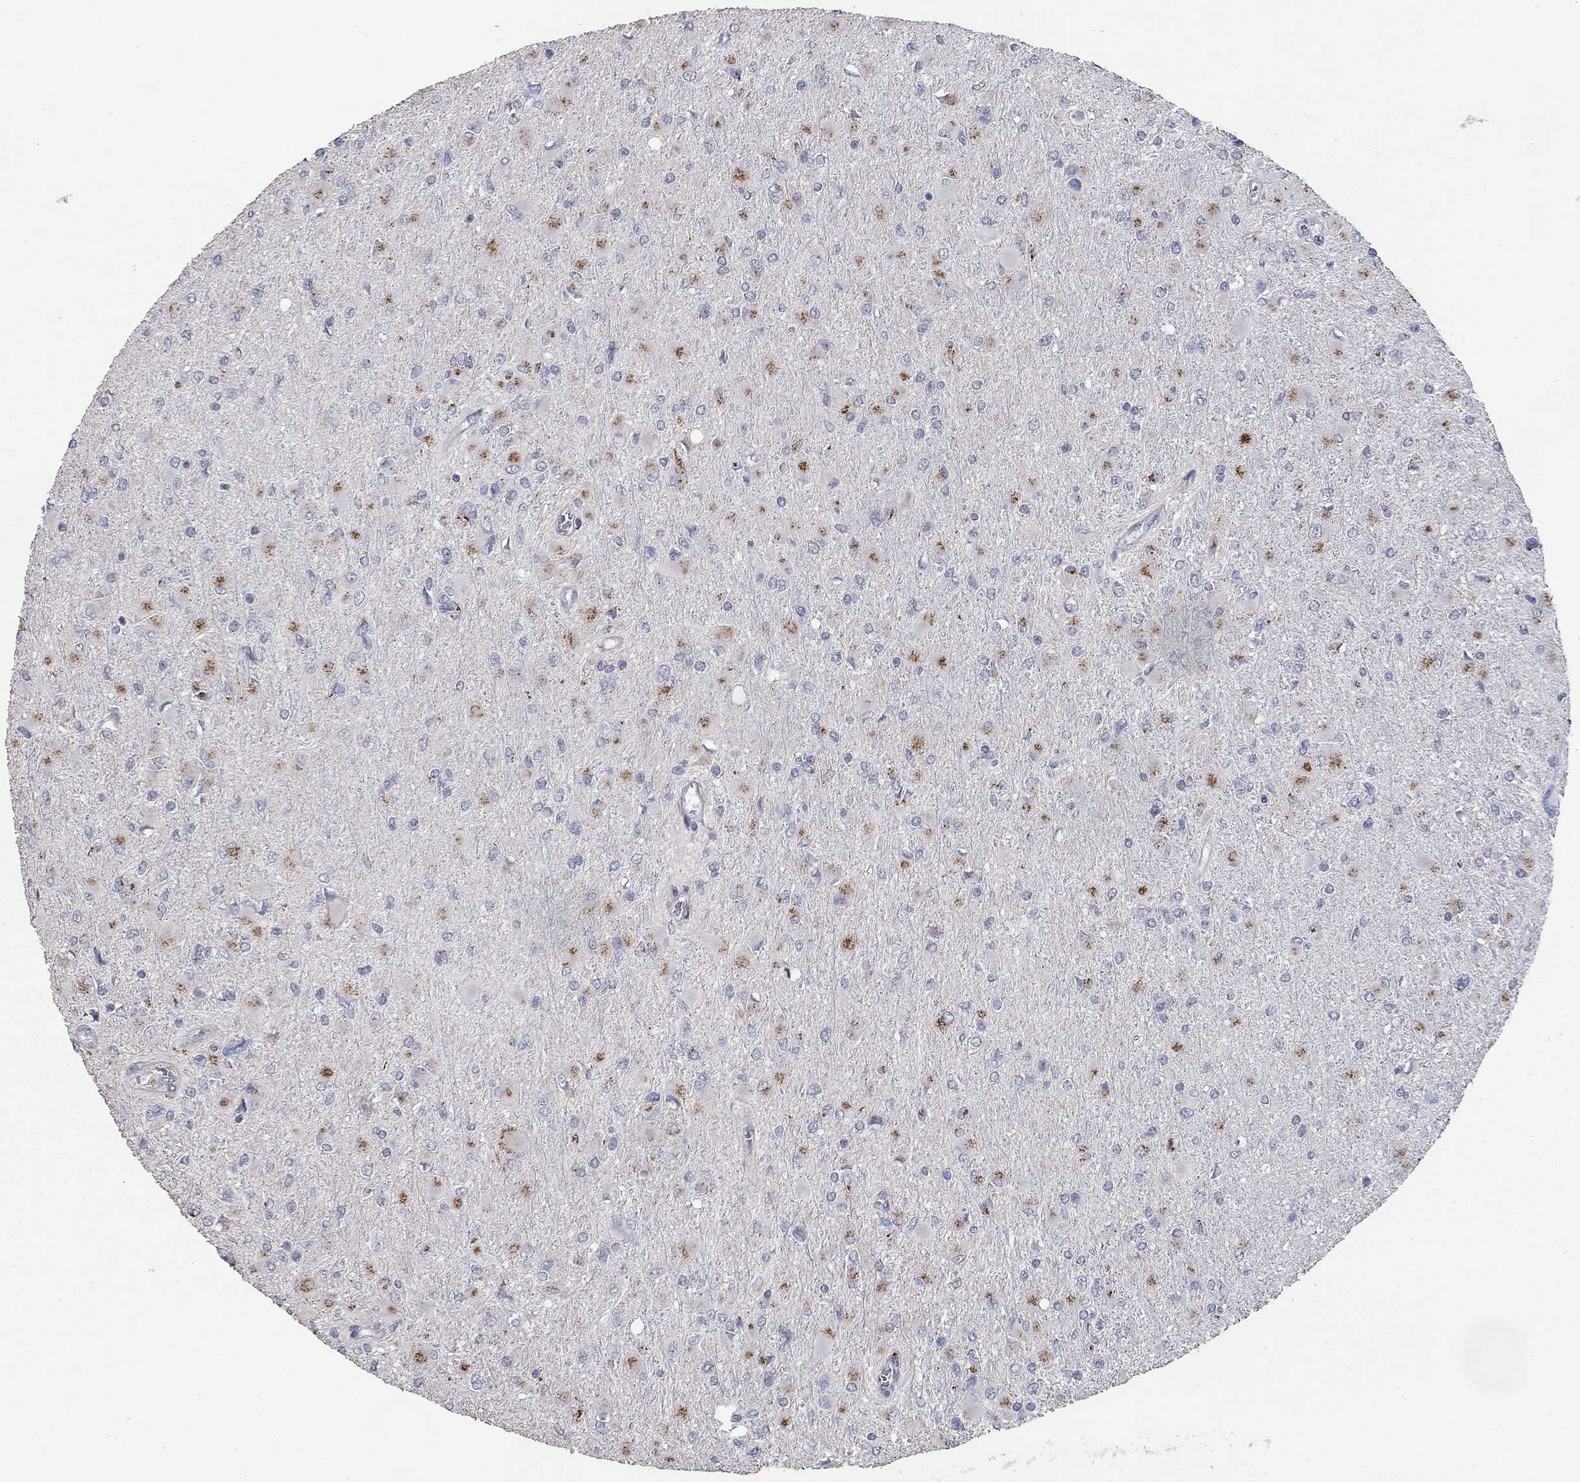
{"staining": {"intensity": "strong", "quantity": "<25%", "location": "cytoplasmic/membranous"}, "tissue": "glioma", "cell_type": "Tumor cells", "image_type": "cancer", "snomed": [{"axis": "morphology", "description": "Glioma, malignant, High grade"}, {"axis": "topography", "description": "Cerebral cortex"}], "caption": "This micrograph shows immunohistochemistry (IHC) staining of human malignant glioma (high-grade), with medium strong cytoplasmic/membranous expression in approximately <25% of tumor cells.", "gene": "KIAA0319L", "patient": {"sex": "female", "age": 36}}